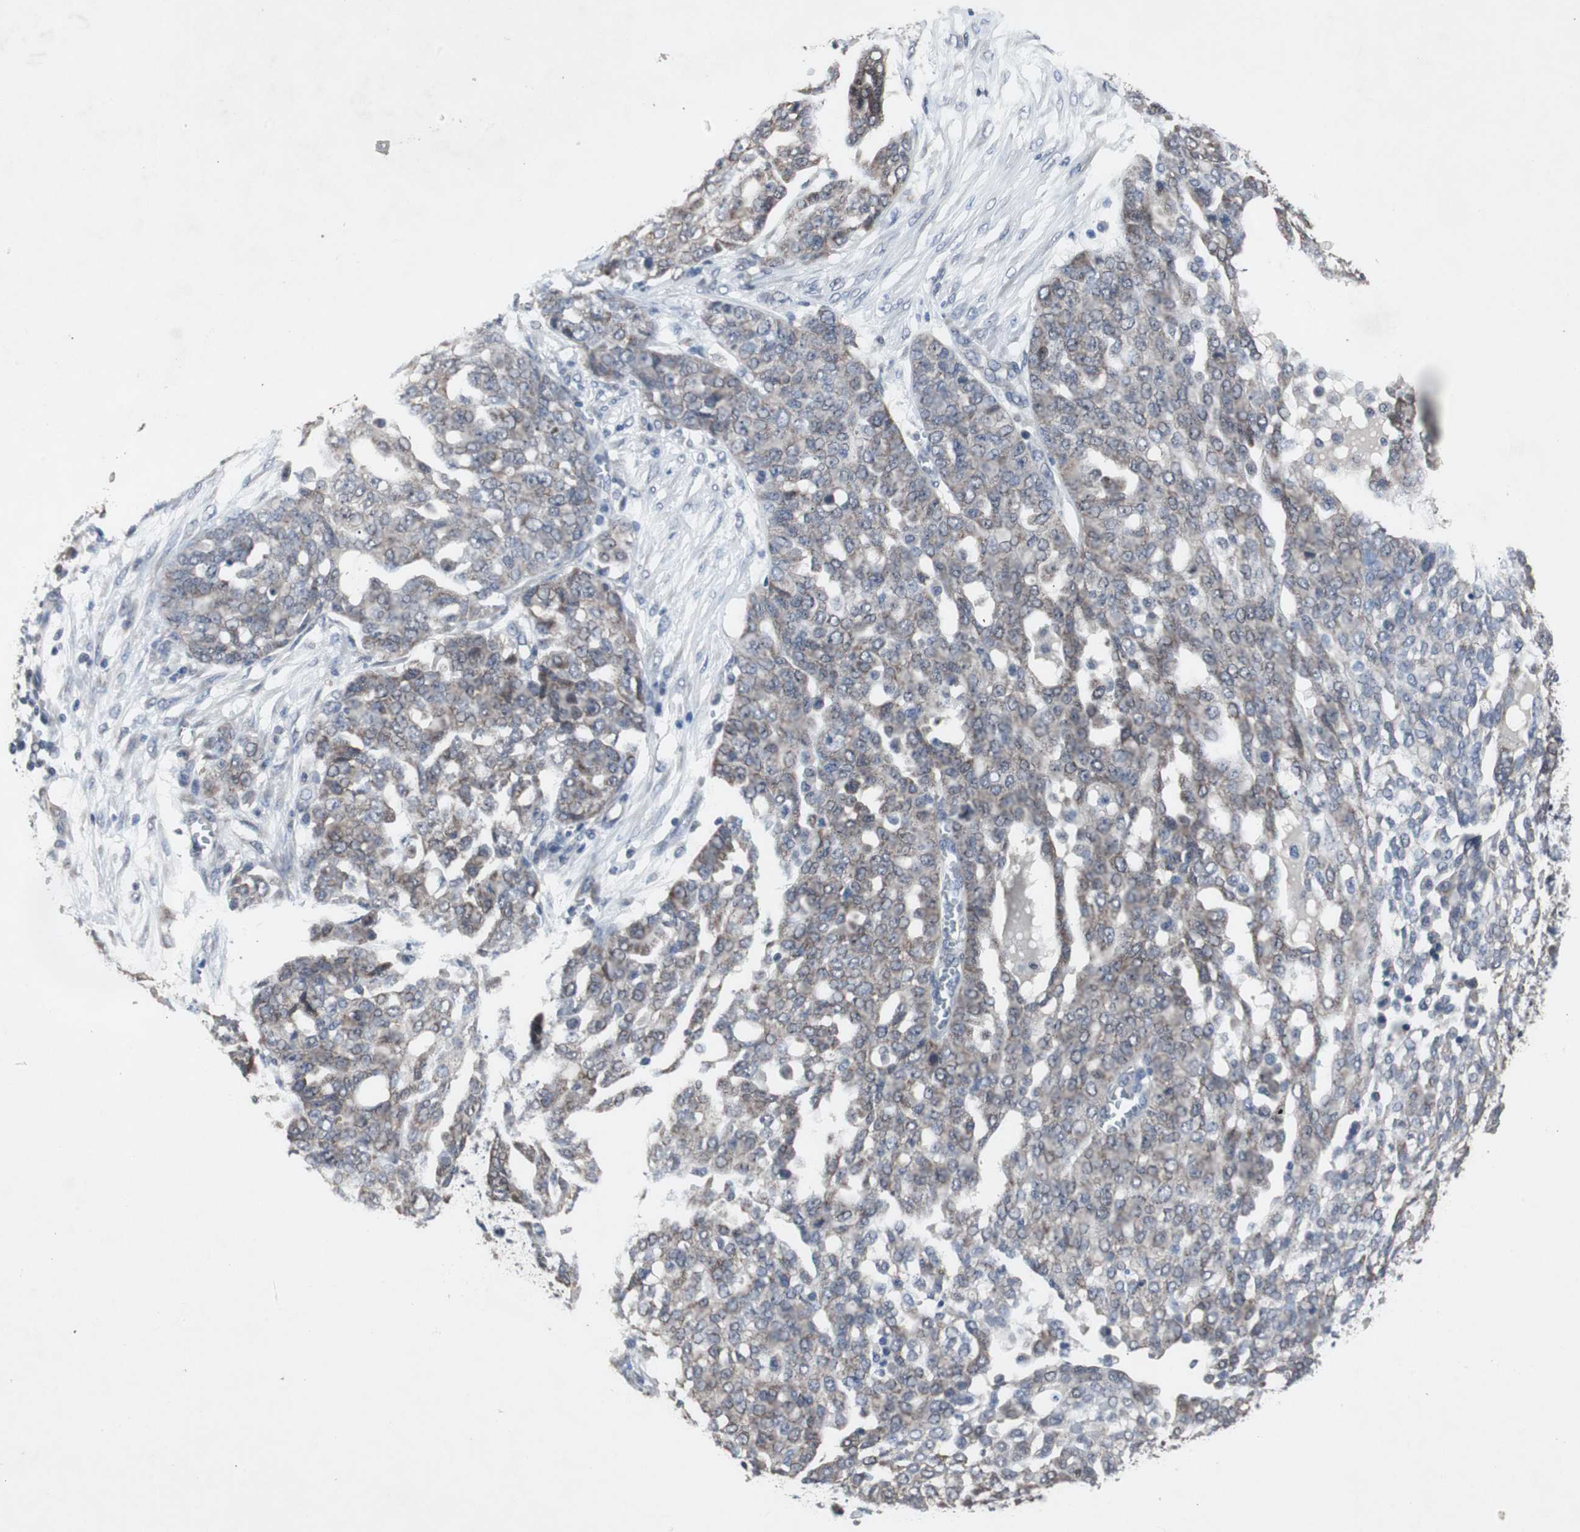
{"staining": {"intensity": "weak", "quantity": ">75%", "location": "cytoplasmic/membranous"}, "tissue": "ovarian cancer", "cell_type": "Tumor cells", "image_type": "cancer", "snomed": [{"axis": "morphology", "description": "Cystadenocarcinoma, serous, NOS"}, {"axis": "topography", "description": "Soft tissue"}, {"axis": "topography", "description": "Ovary"}], "caption": "Protein staining by IHC shows weak cytoplasmic/membranous staining in approximately >75% of tumor cells in serous cystadenocarcinoma (ovarian). The staining was performed using DAB (3,3'-diaminobenzidine), with brown indicating positive protein expression. Nuclei are stained blue with hematoxylin.", "gene": "RBM47", "patient": {"sex": "female", "age": 57}}